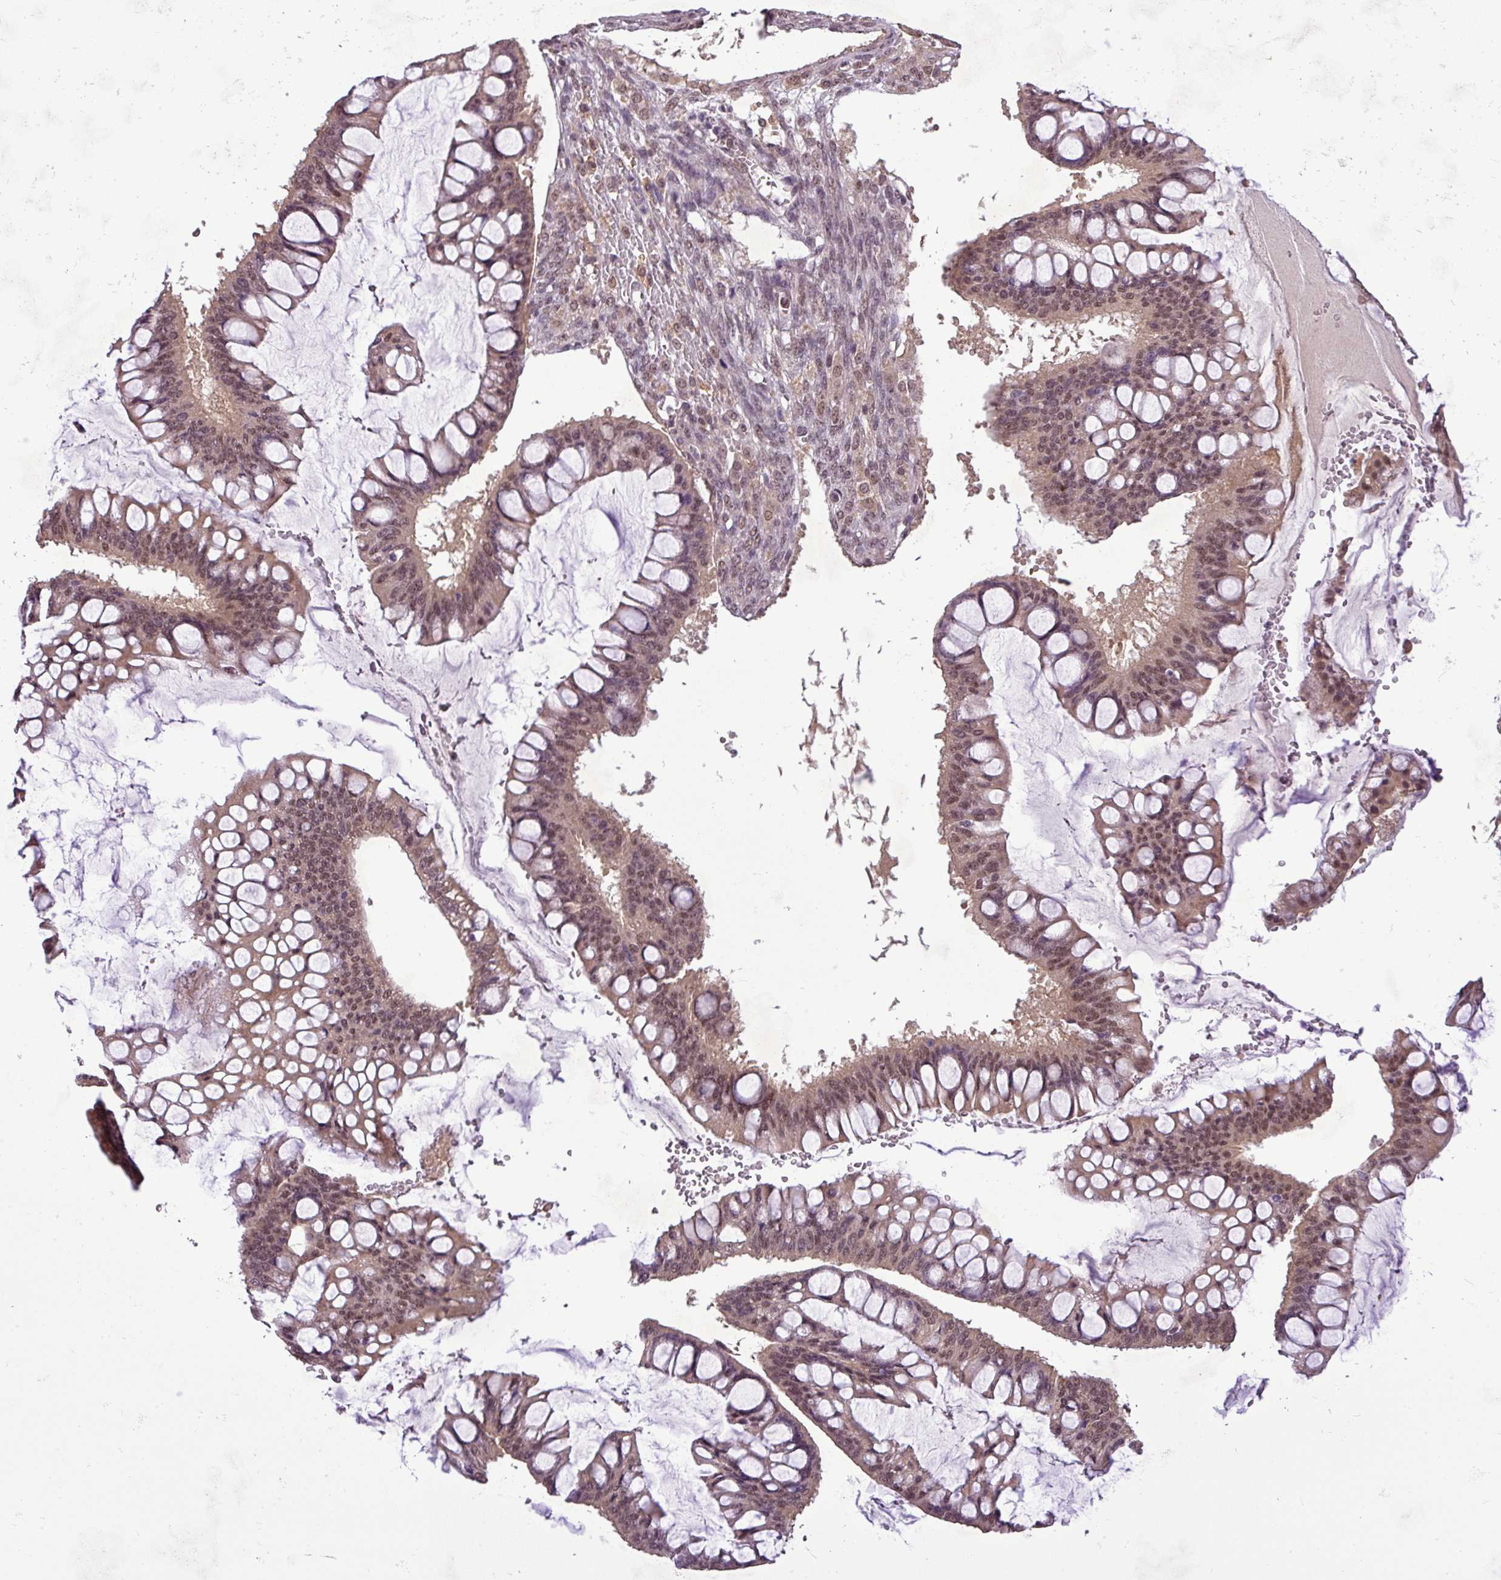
{"staining": {"intensity": "moderate", "quantity": ">75%", "location": "nuclear"}, "tissue": "ovarian cancer", "cell_type": "Tumor cells", "image_type": "cancer", "snomed": [{"axis": "morphology", "description": "Cystadenocarcinoma, mucinous, NOS"}, {"axis": "topography", "description": "Ovary"}], "caption": "A medium amount of moderate nuclear staining is present in about >75% of tumor cells in ovarian cancer (mucinous cystadenocarcinoma) tissue. (brown staining indicates protein expression, while blue staining denotes nuclei).", "gene": "MFHAS1", "patient": {"sex": "female", "age": 73}}